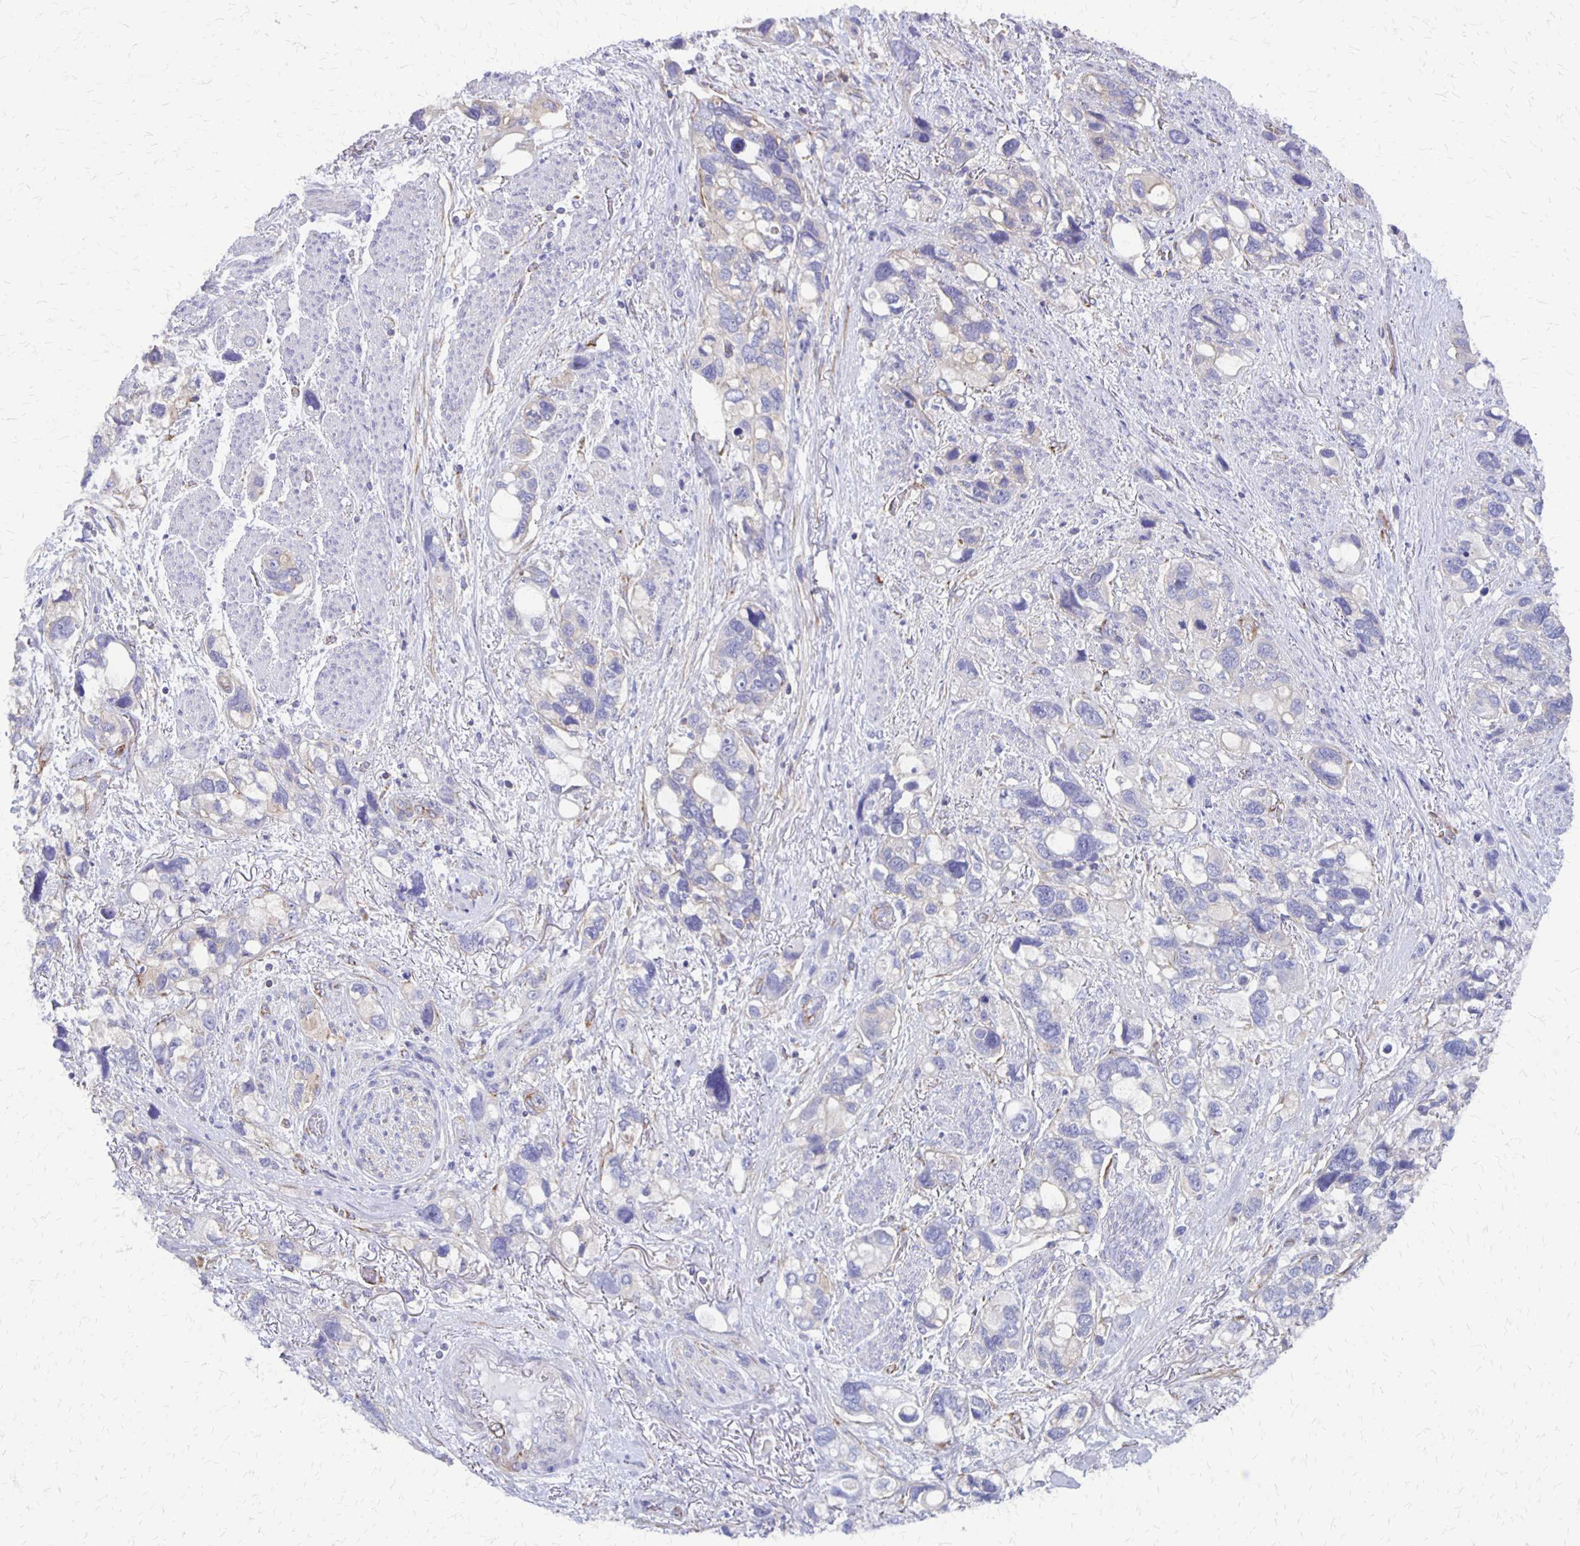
{"staining": {"intensity": "negative", "quantity": "none", "location": "none"}, "tissue": "stomach cancer", "cell_type": "Tumor cells", "image_type": "cancer", "snomed": [{"axis": "morphology", "description": "Adenocarcinoma, NOS"}, {"axis": "topography", "description": "Stomach, upper"}], "caption": "Tumor cells are negative for protein expression in human adenocarcinoma (stomach).", "gene": "SEPTIN5", "patient": {"sex": "female", "age": 81}}